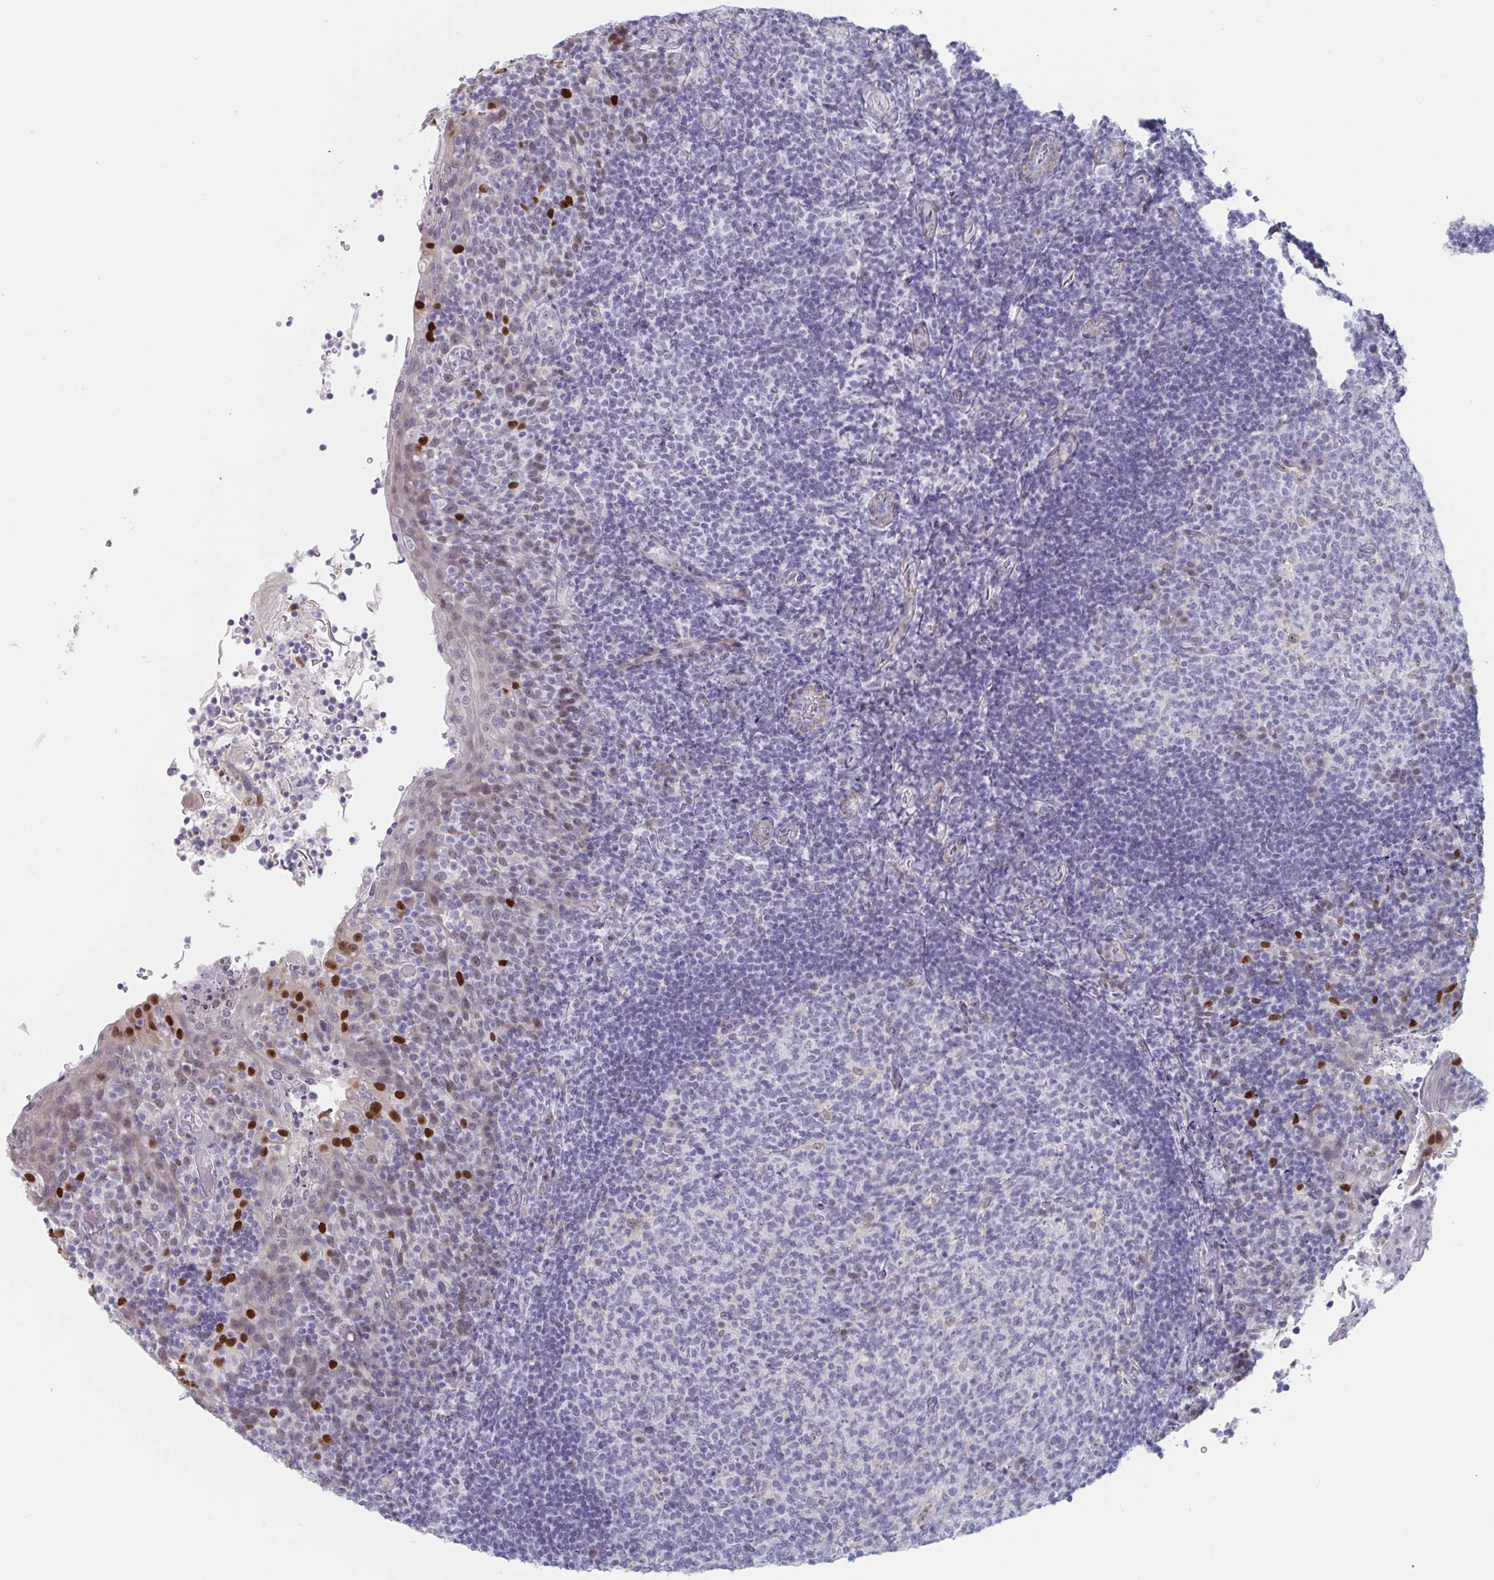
{"staining": {"intensity": "negative", "quantity": "none", "location": "none"}, "tissue": "tonsil", "cell_type": "Germinal center cells", "image_type": "normal", "snomed": [{"axis": "morphology", "description": "Normal tissue, NOS"}, {"axis": "topography", "description": "Tonsil"}], "caption": "Immunohistochemical staining of benign tonsil shows no significant staining in germinal center cells.", "gene": "FOXA1", "patient": {"sex": "female", "age": 10}}